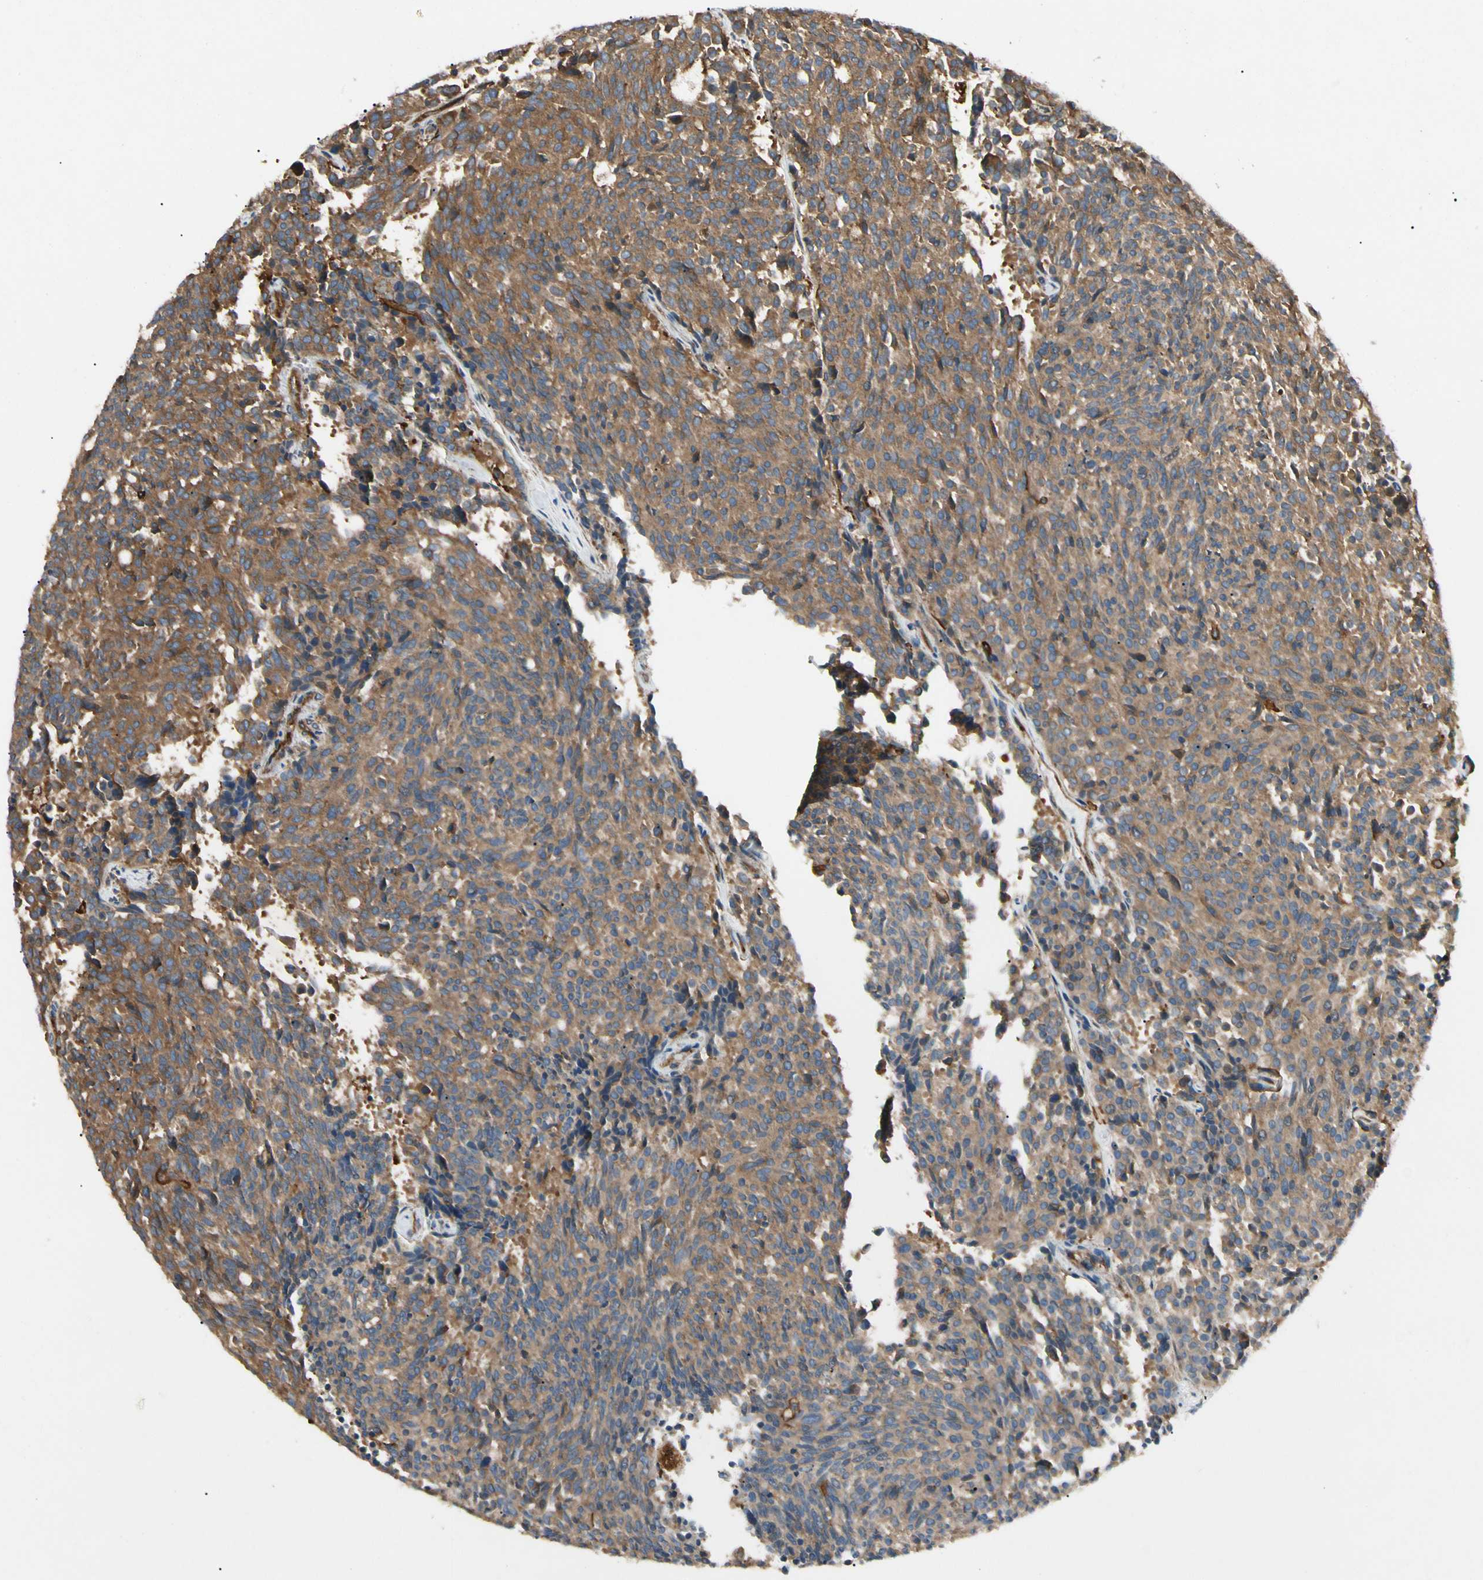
{"staining": {"intensity": "moderate", "quantity": ">75%", "location": "cytoplasmic/membranous"}, "tissue": "carcinoid", "cell_type": "Tumor cells", "image_type": "cancer", "snomed": [{"axis": "morphology", "description": "Carcinoid, malignant, NOS"}, {"axis": "topography", "description": "Pancreas"}], "caption": "Immunohistochemical staining of carcinoid demonstrates medium levels of moderate cytoplasmic/membranous expression in approximately >75% of tumor cells. The staining was performed using DAB (3,3'-diaminobenzidine), with brown indicating positive protein expression. Nuclei are stained blue with hematoxylin.", "gene": "ARPC2", "patient": {"sex": "female", "age": 54}}